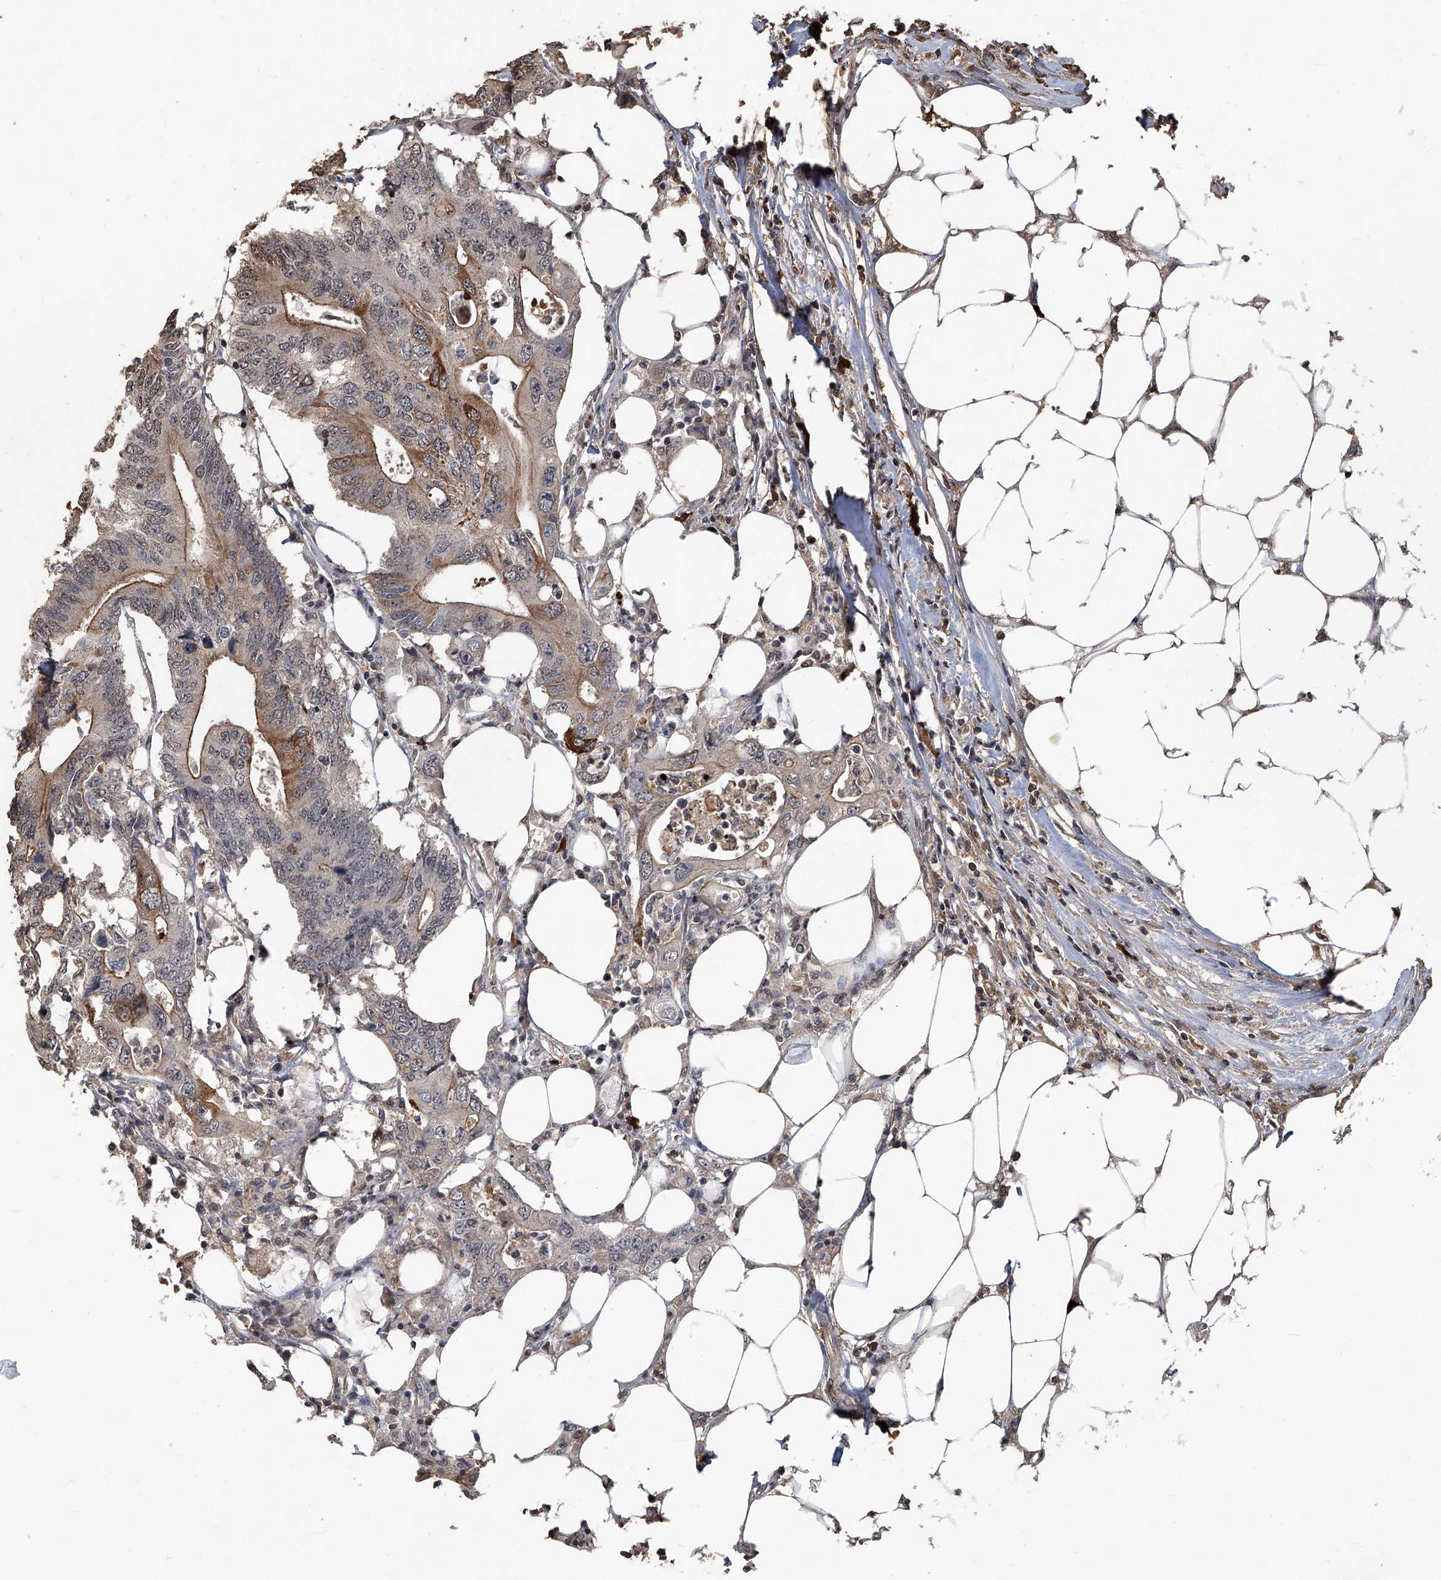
{"staining": {"intensity": "moderate", "quantity": "25%-75%", "location": "cytoplasmic/membranous"}, "tissue": "colorectal cancer", "cell_type": "Tumor cells", "image_type": "cancer", "snomed": [{"axis": "morphology", "description": "Adenocarcinoma, NOS"}, {"axis": "topography", "description": "Colon"}], "caption": "This image displays colorectal cancer (adenocarcinoma) stained with immunohistochemistry to label a protein in brown. The cytoplasmic/membranous of tumor cells show moderate positivity for the protein. Nuclei are counter-stained blue.", "gene": "GPR132", "patient": {"sex": "male", "age": 71}}